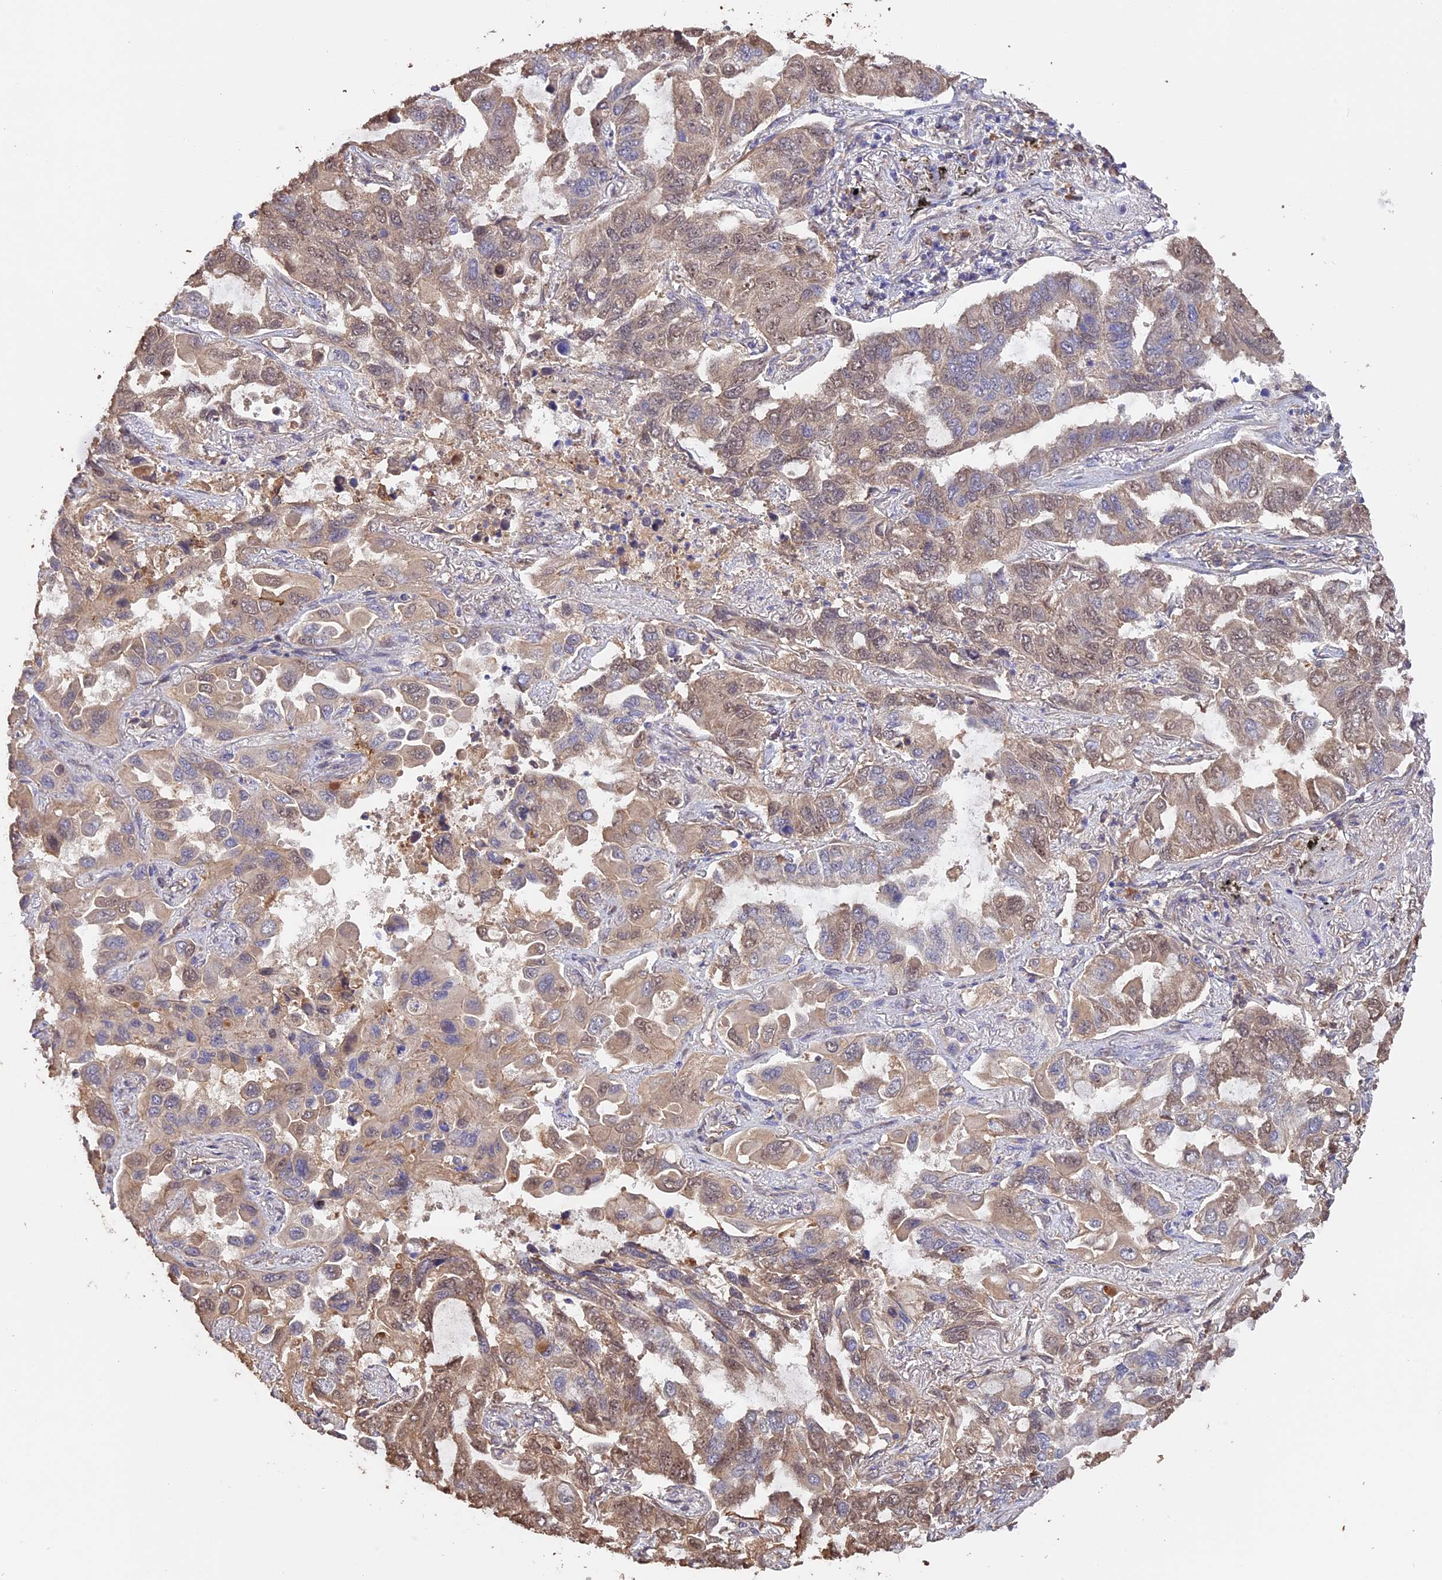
{"staining": {"intensity": "weak", "quantity": "25%-75%", "location": "cytoplasmic/membranous,nuclear"}, "tissue": "lung cancer", "cell_type": "Tumor cells", "image_type": "cancer", "snomed": [{"axis": "morphology", "description": "Adenocarcinoma, NOS"}, {"axis": "topography", "description": "Lung"}], "caption": "The immunohistochemical stain highlights weak cytoplasmic/membranous and nuclear positivity in tumor cells of lung cancer (adenocarcinoma) tissue.", "gene": "RASAL1", "patient": {"sex": "male", "age": 64}}